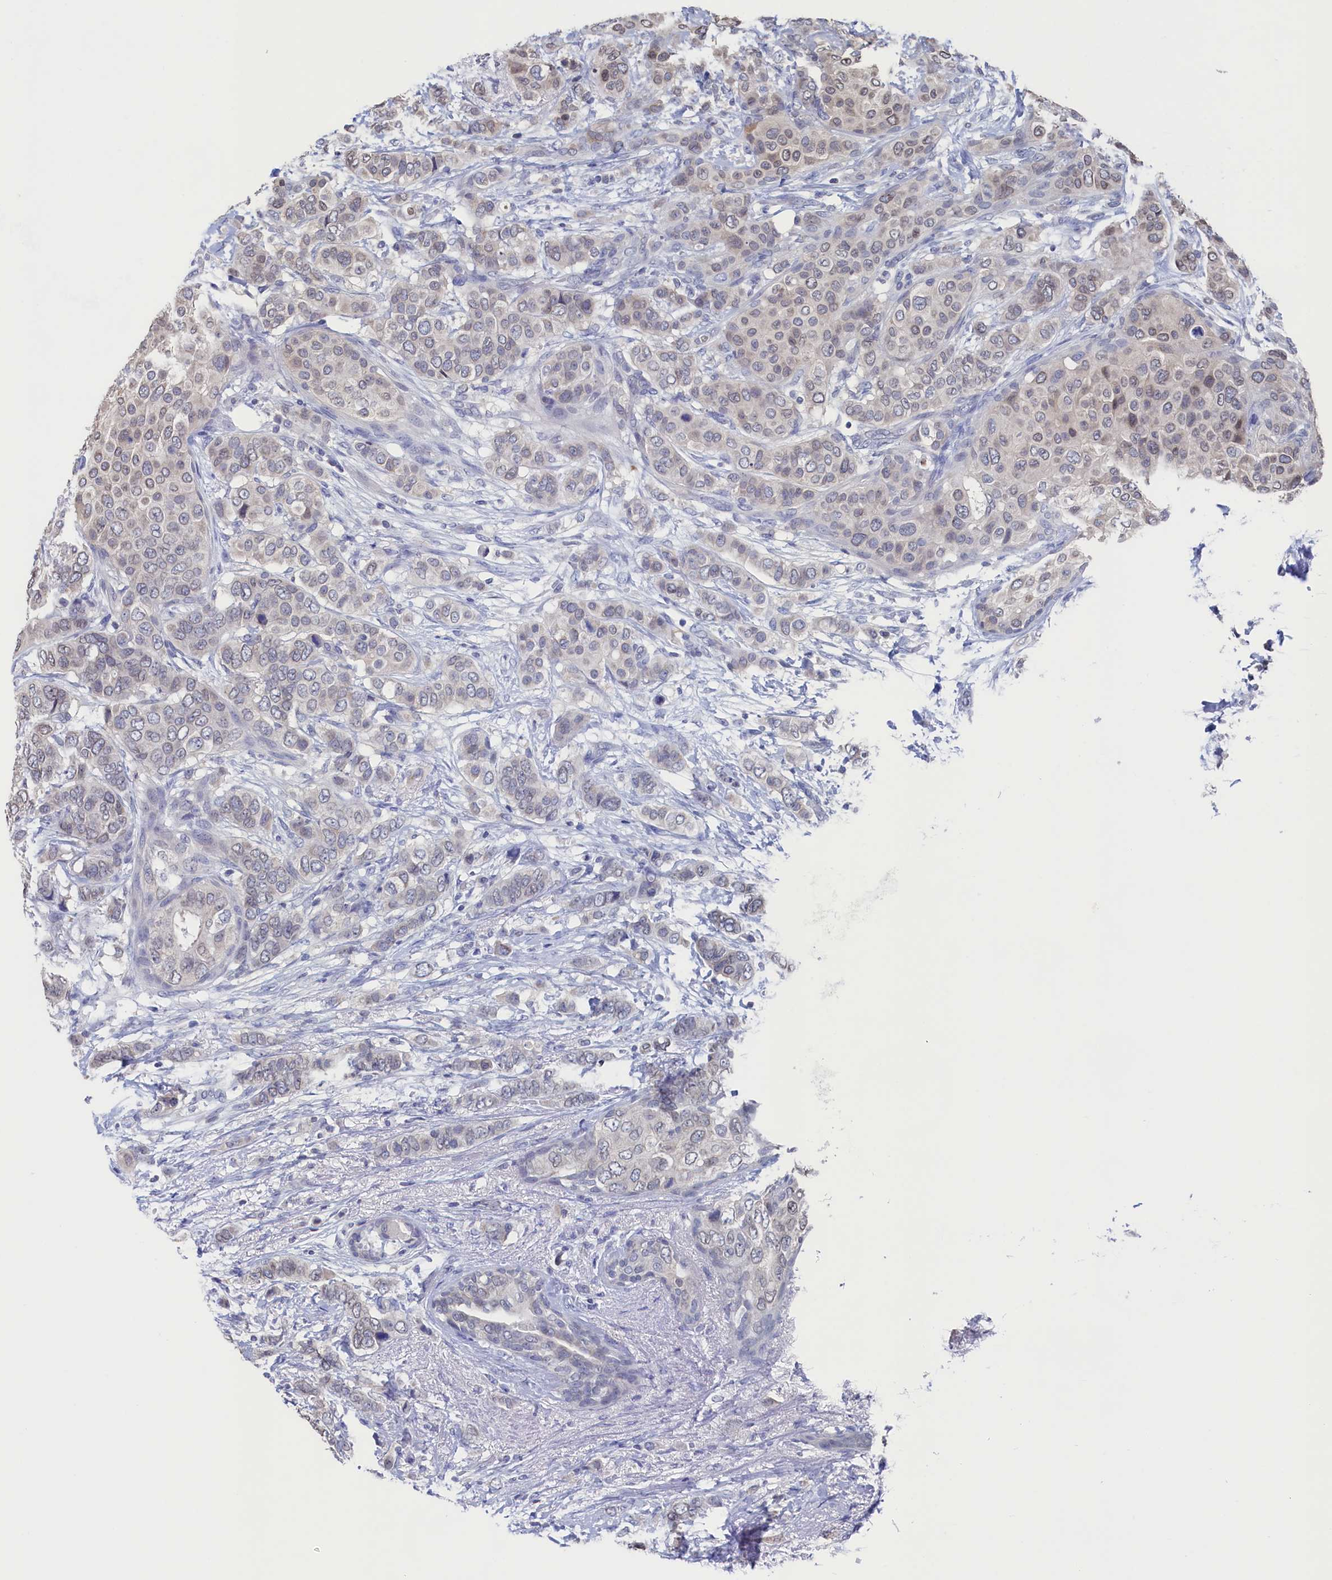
{"staining": {"intensity": "weak", "quantity": "<25%", "location": "nuclear"}, "tissue": "breast cancer", "cell_type": "Tumor cells", "image_type": "cancer", "snomed": [{"axis": "morphology", "description": "Lobular carcinoma"}, {"axis": "topography", "description": "Breast"}], "caption": "Immunohistochemistry (IHC) of breast cancer demonstrates no positivity in tumor cells.", "gene": "C11orf54", "patient": {"sex": "female", "age": 51}}